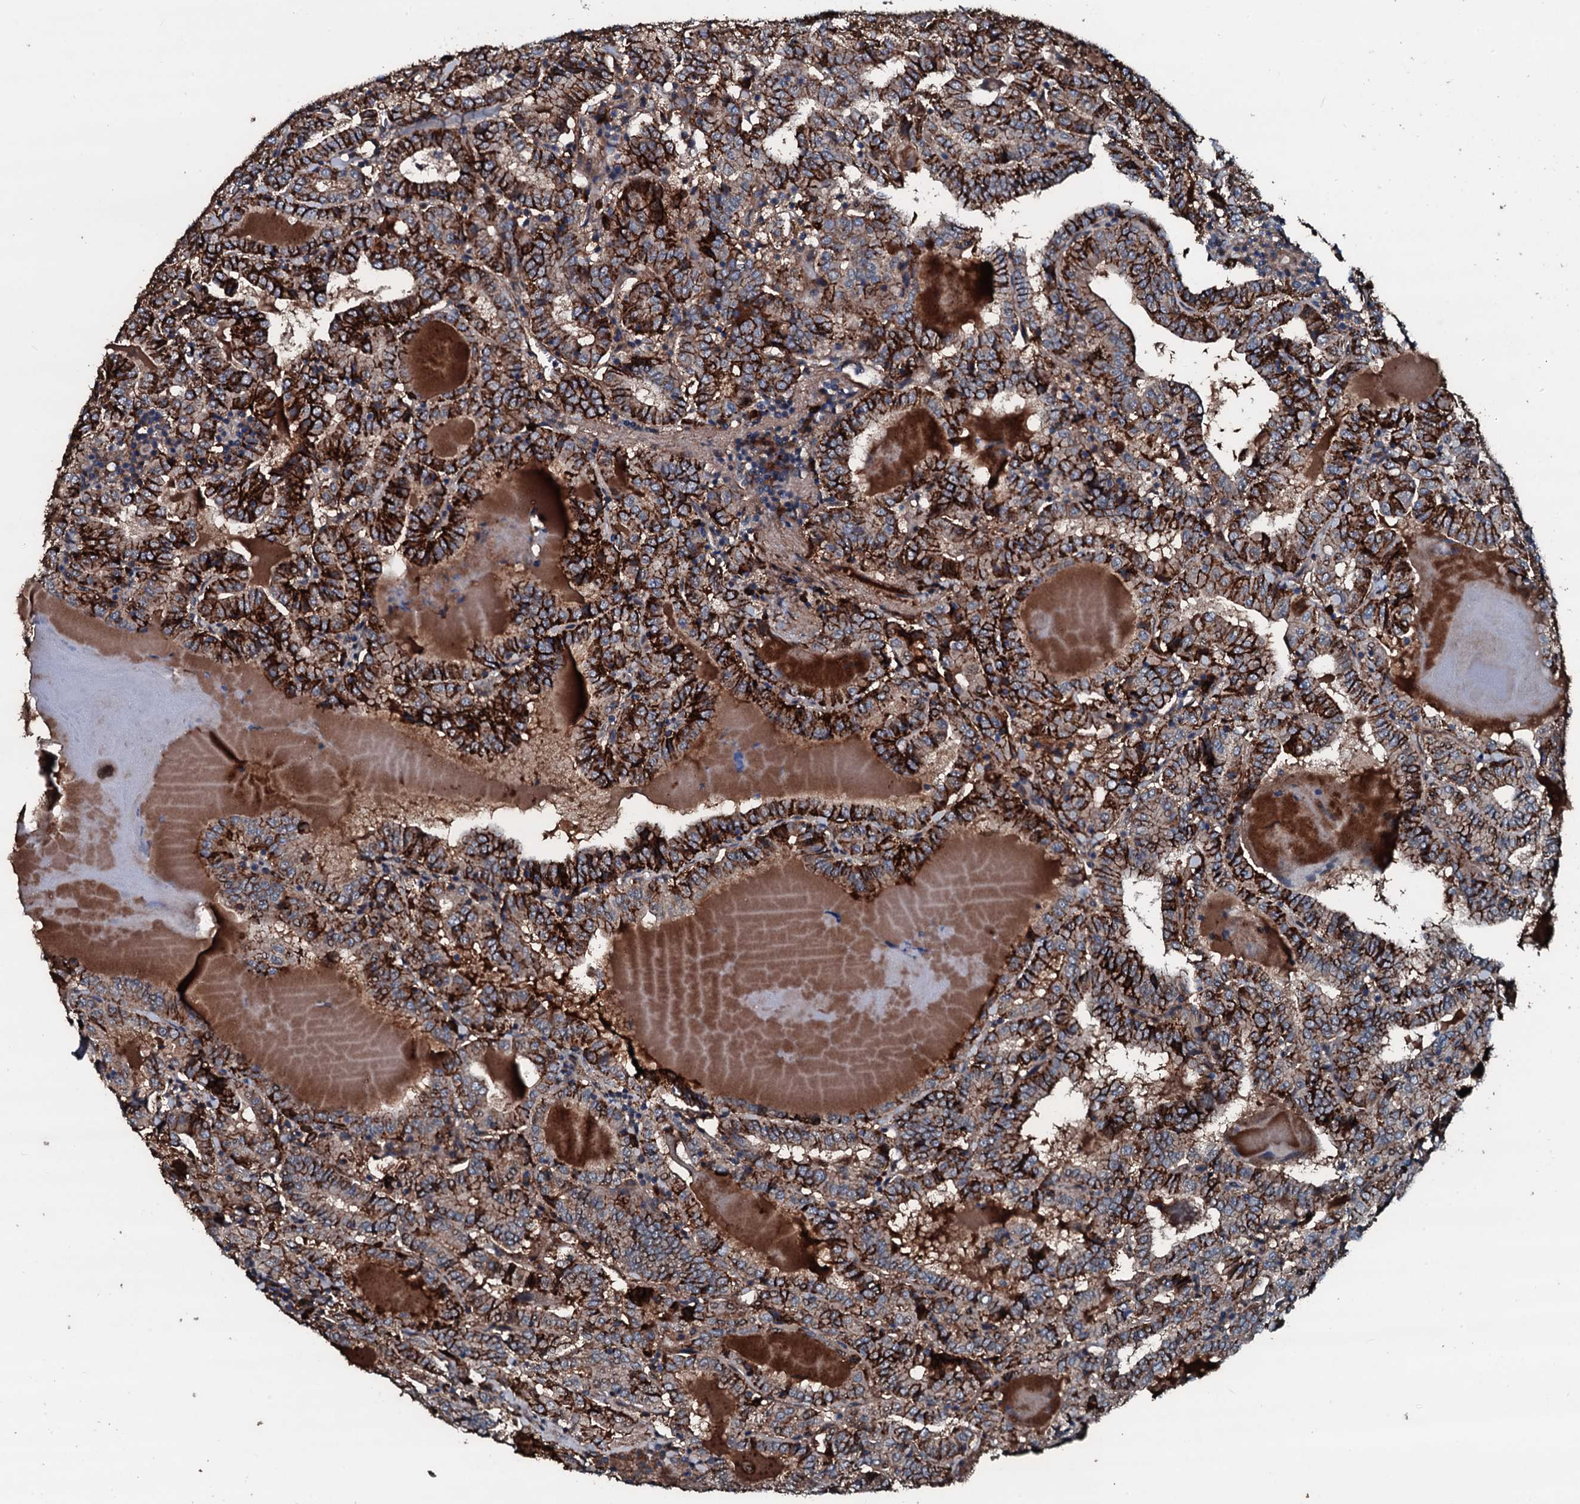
{"staining": {"intensity": "strong", "quantity": "25%-75%", "location": "cytoplasmic/membranous"}, "tissue": "thyroid cancer", "cell_type": "Tumor cells", "image_type": "cancer", "snomed": [{"axis": "morphology", "description": "Papillary adenocarcinoma, NOS"}, {"axis": "topography", "description": "Thyroid gland"}], "caption": "Approximately 25%-75% of tumor cells in human thyroid papillary adenocarcinoma show strong cytoplasmic/membranous protein staining as visualized by brown immunohistochemical staining.", "gene": "AARS1", "patient": {"sex": "female", "age": 72}}